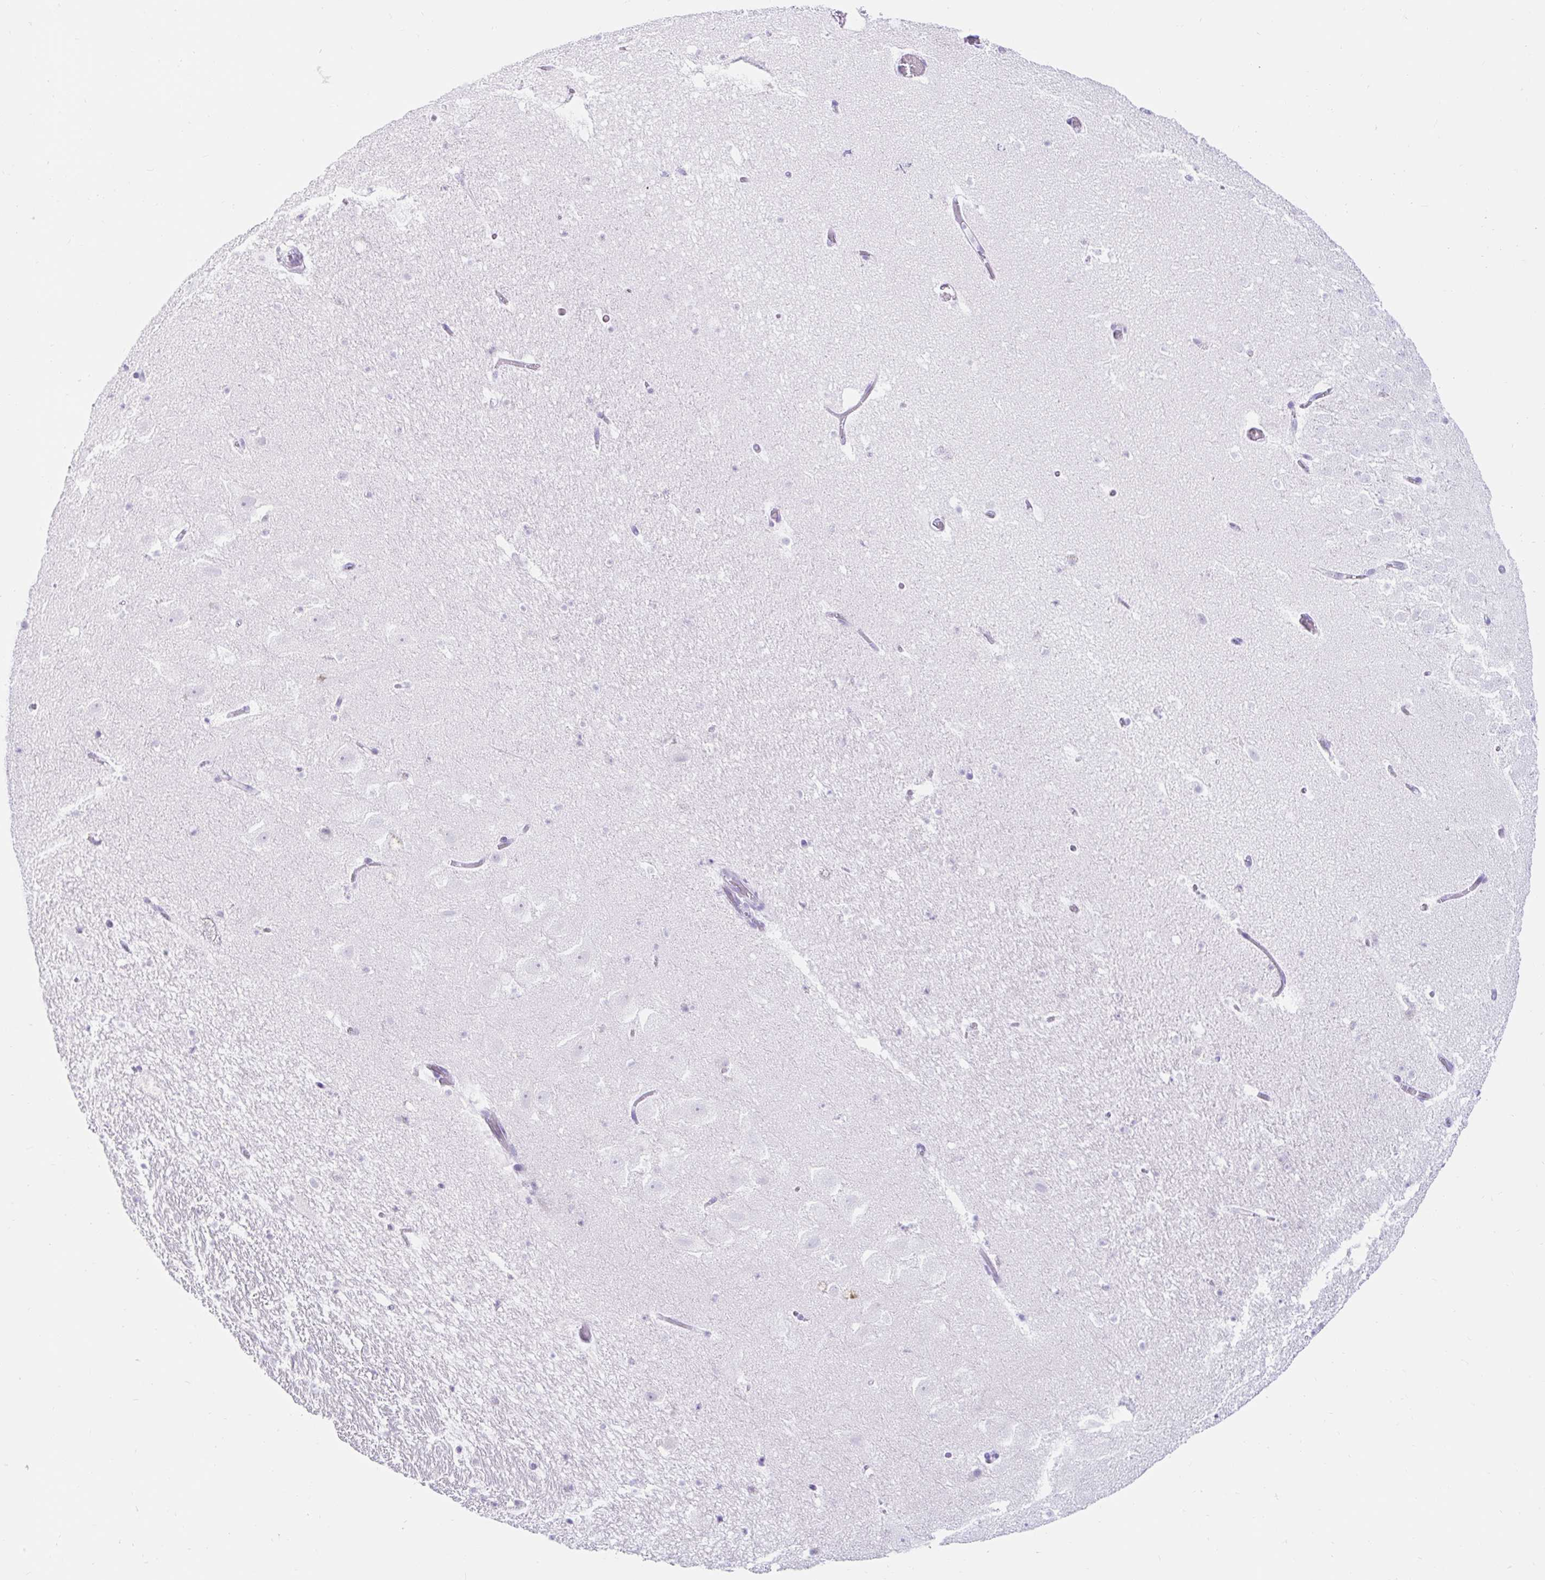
{"staining": {"intensity": "negative", "quantity": "none", "location": "none"}, "tissue": "hippocampus", "cell_type": "Glial cells", "image_type": "normal", "snomed": [{"axis": "morphology", "description": "Normal tissue, NOS"}, {"axis": "topography", "description": "Hippocampus"}], "caption": "Immunohistochemistry (IHC) image of benign hippocampus: human hippocampus stained with DAB (3,3'-diaminobenzidine) displays no significant protein expression in glial cells.", "gene": "BEST1", "patient": {"sex": "female", "age": 42}}